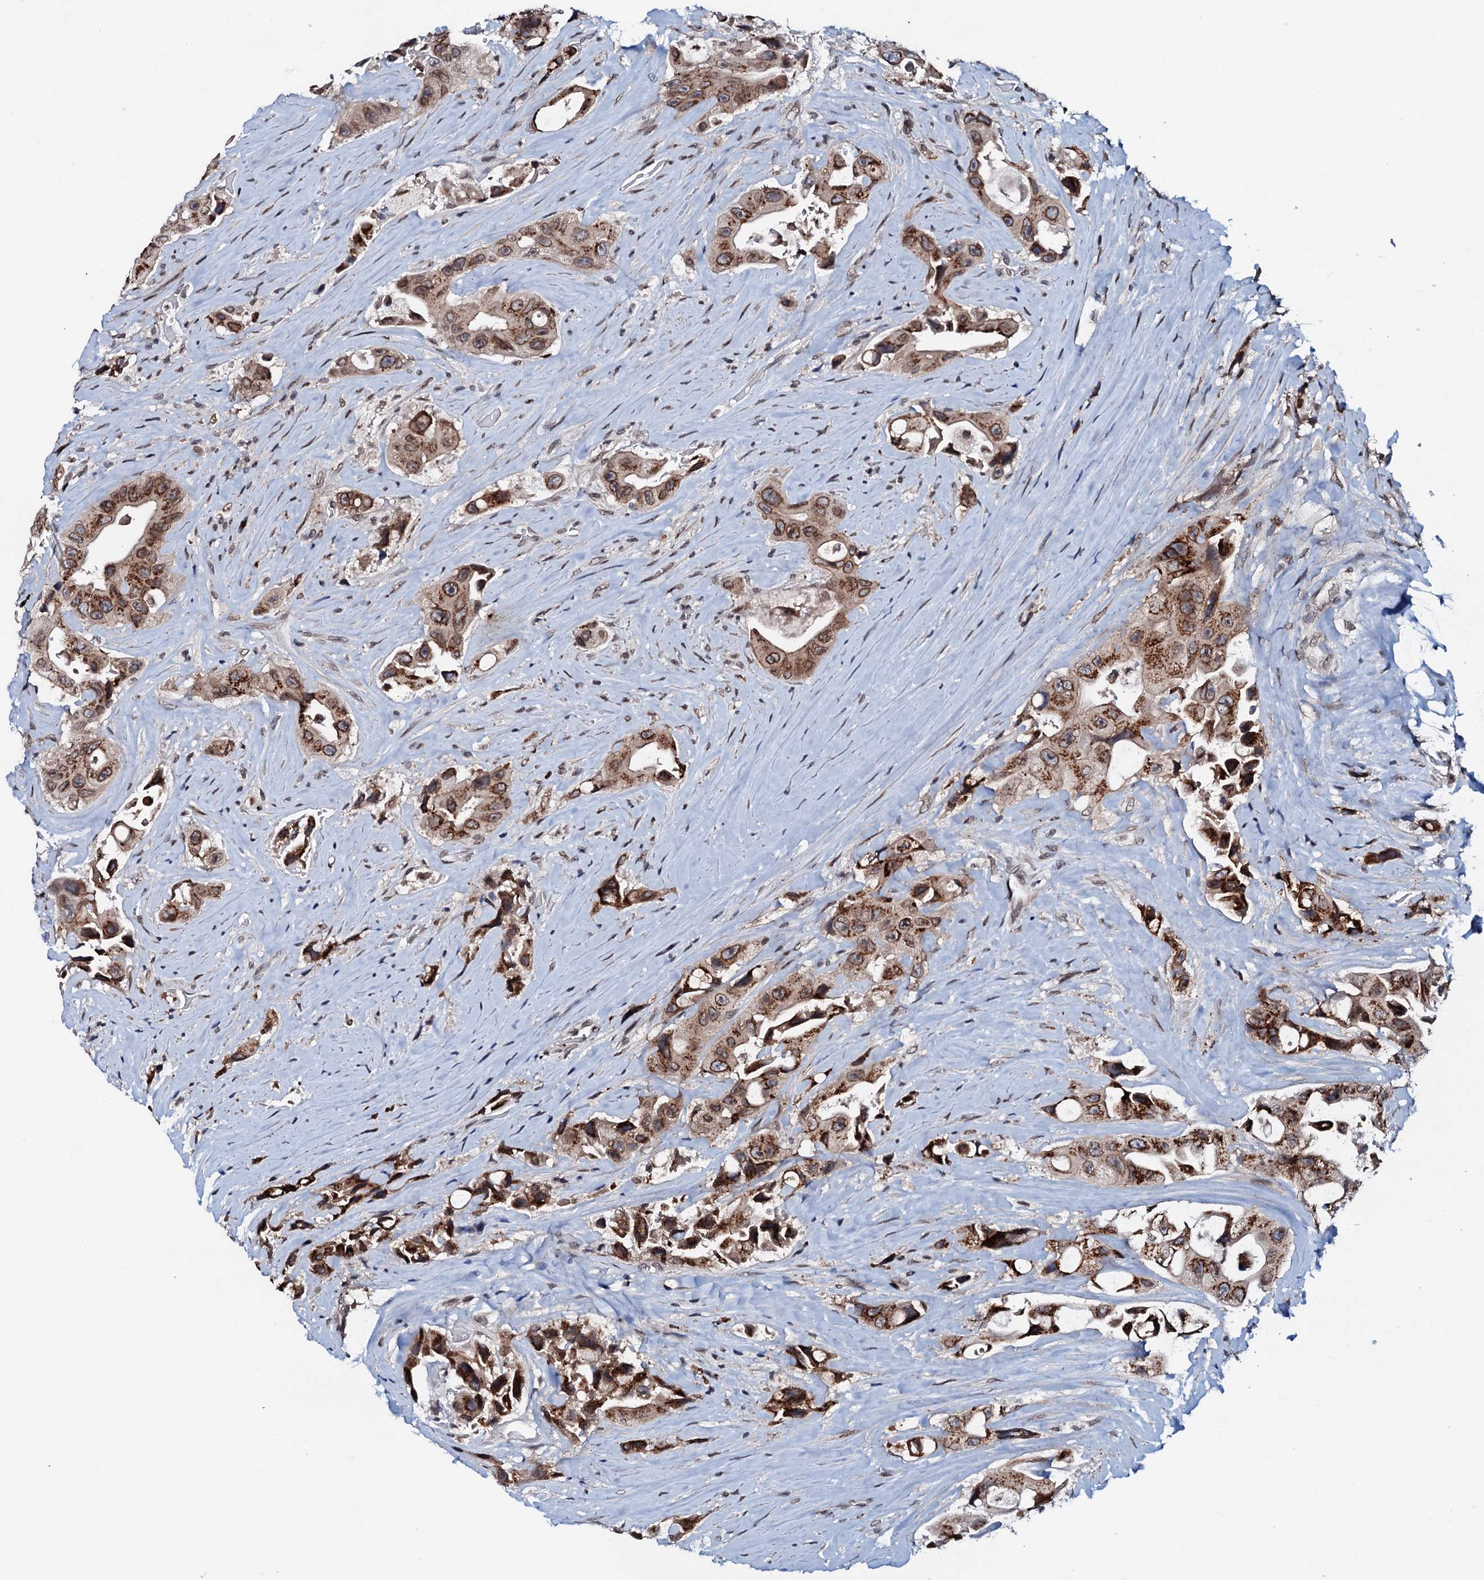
{"staining": {"intensity": "strong", "quantity": "25%-75%", "location": "cytoplasmic/membranous"}, "tissue": "colorectal cancer", "cell_type": "Tumor cells", "image_type": "cancer", "snomed": [{"axis": "morphology", "description": "Adenocarcinoma, NOS"}, {"axis": "topography", "description": "Colon"}], "caption": "High-magnification brightfield microscopy of colorectal cancer stained with DAB (brown) and counterstained with hematoxylin (blue). tumor cells exhibit strong cytoplasmic/membranous expression is identified in about25%-75% of cells.", "gene": "SNTA1", "patient": {"sex": "female", "age": 46}}